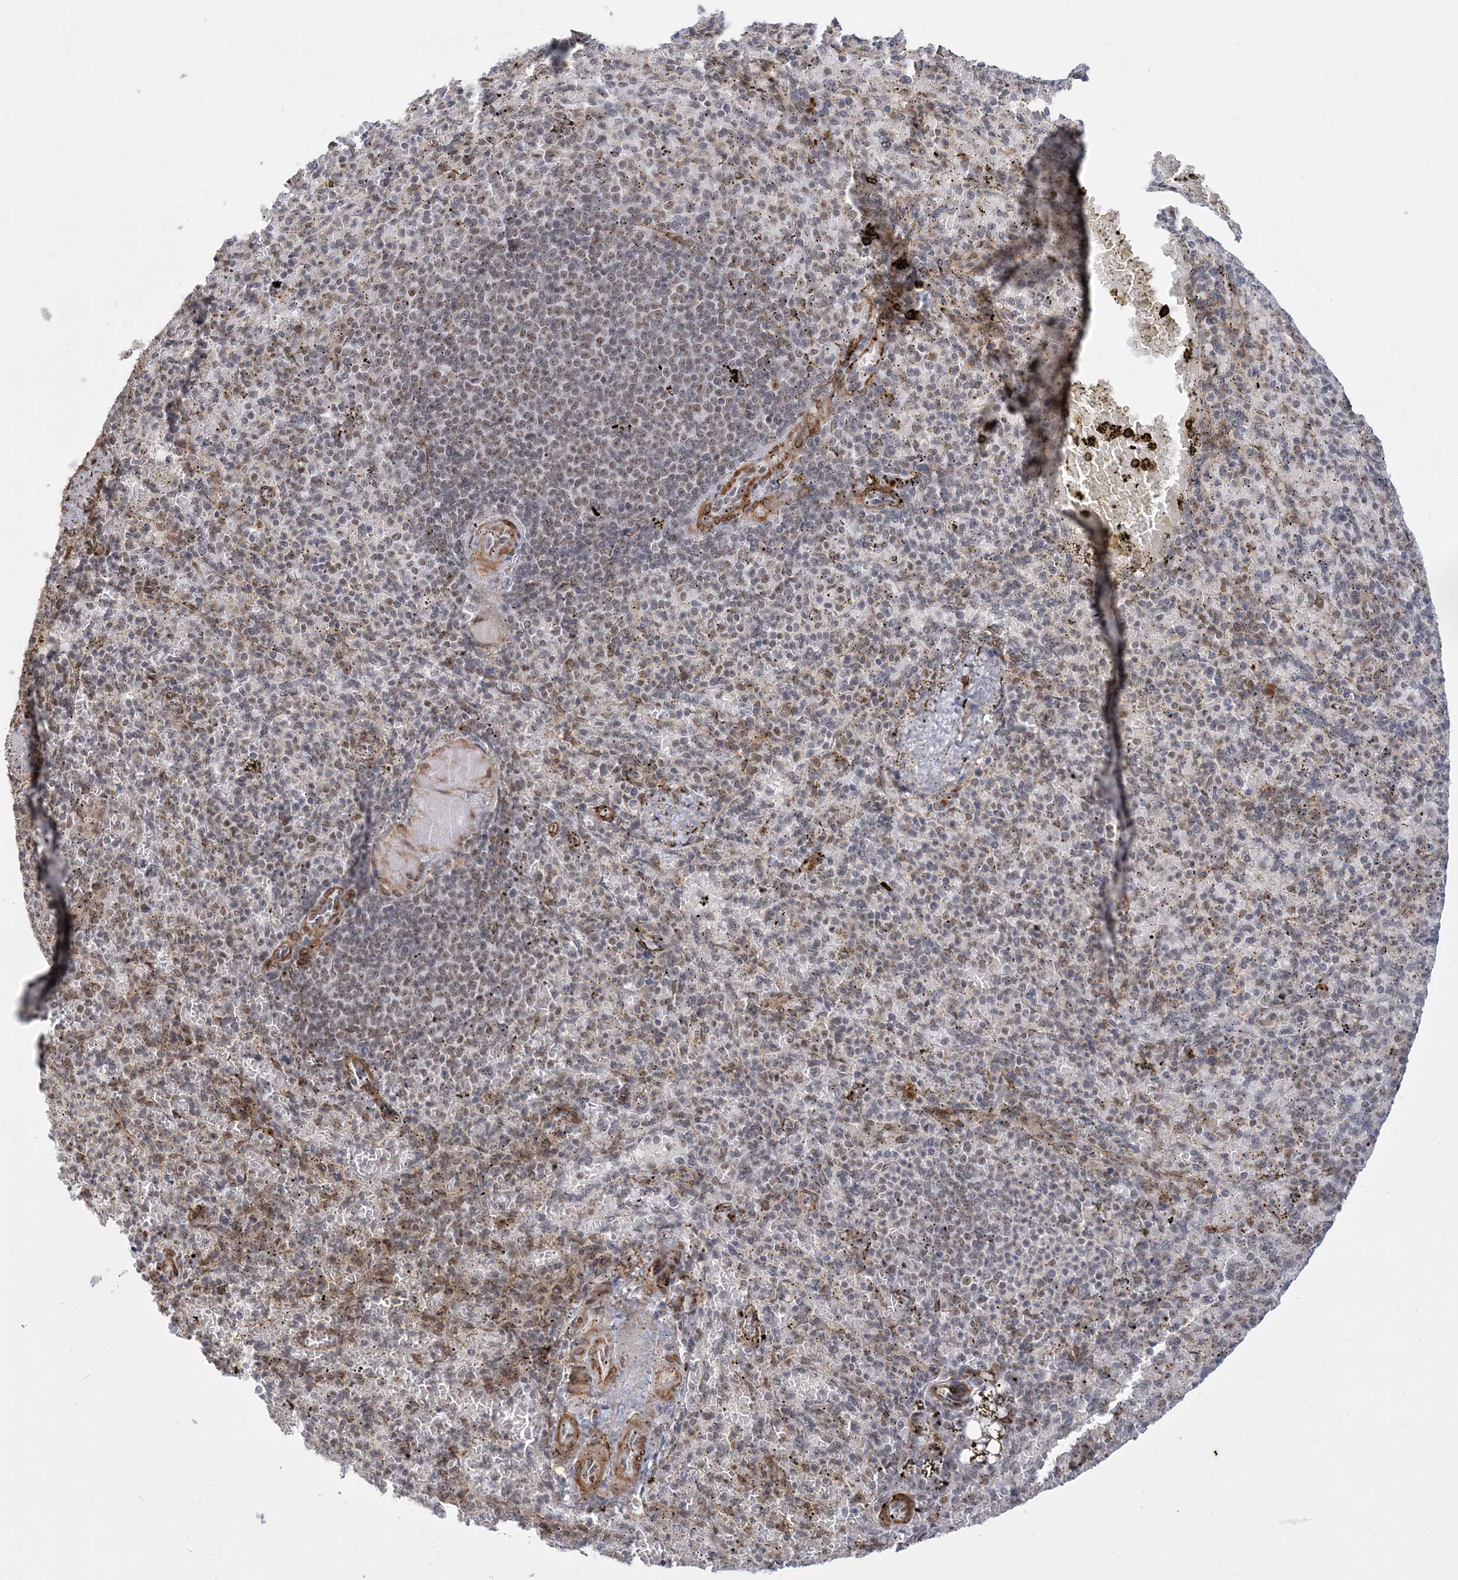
{"staining": {"intensity": "weak", "quantity": "<25%", "location": "nuclear"}, "tissue": "spleen", "cell_type": "Cells in red pulp", "image_type": "normal", "snomed": [{"axis": "morphology", "description": "Normal tissue, NOS"}, {"axis": "topography", "description": "Spleen"}], "caption": "Immunohistochemistry (IHC) of benign spleen reveals no positivity in cells in red pulp.", "gene": "PLRG1", "patient": {"sex": "female", "age": 74}}